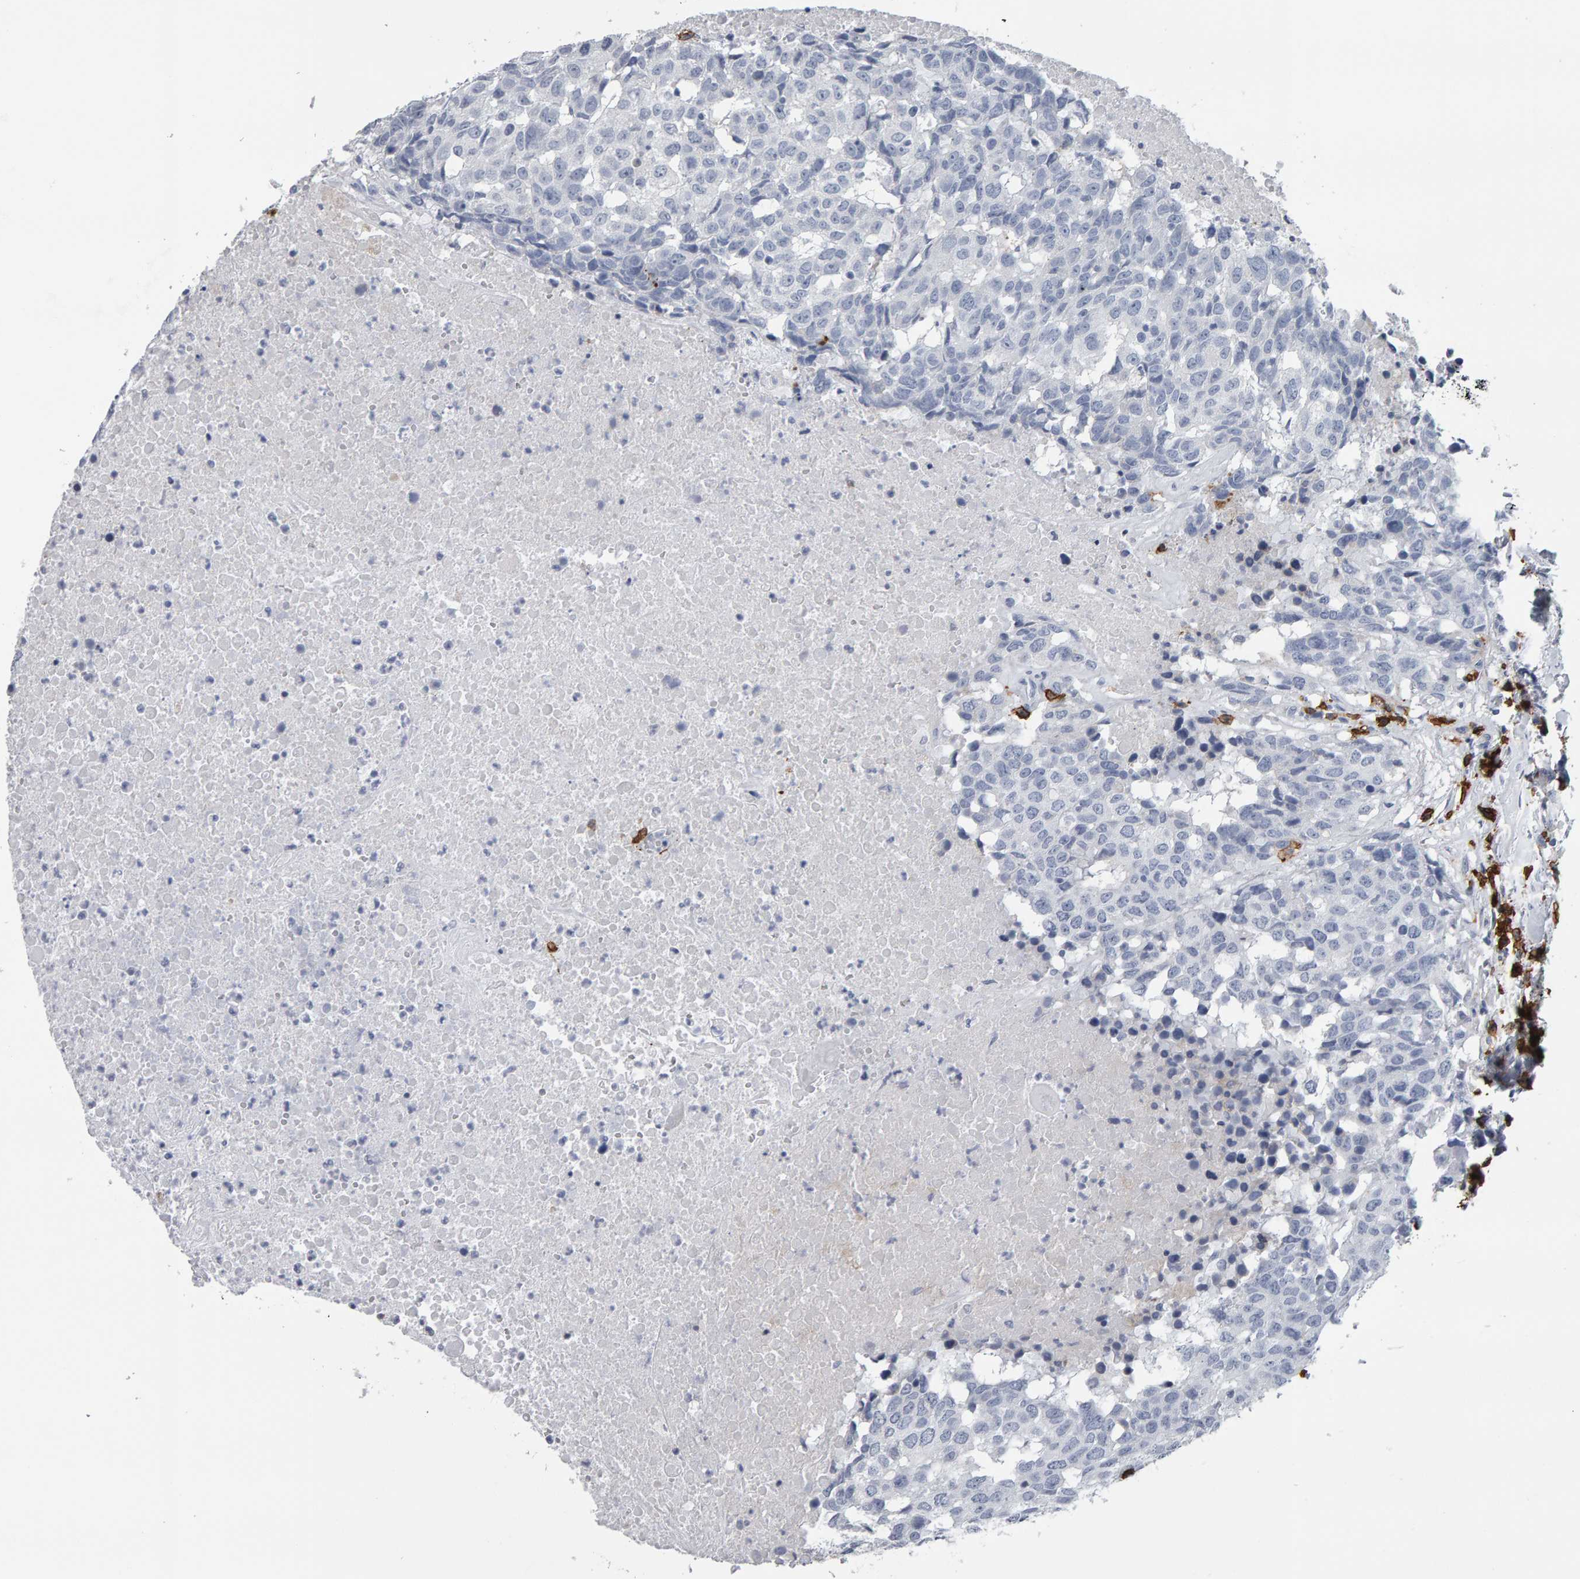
{"staining": {"intensity": "negative", "quantity": "none", "location": "none"}, "tissue": "head and neck cancer", "cell_type": "Tumor cells", "image_type": "cancer", "snomed": [{"axis": "morphology", "description": "Squamous cell carcinoma, NOS"}, {"axis": "topography", "description": "Head-Neck"}], "caption": "An image of human head and neck squamous cell carcinoma is negative for staining in tumor cells.", "gene": "CD38", "patient": {"sex": "male", "age": 66}}